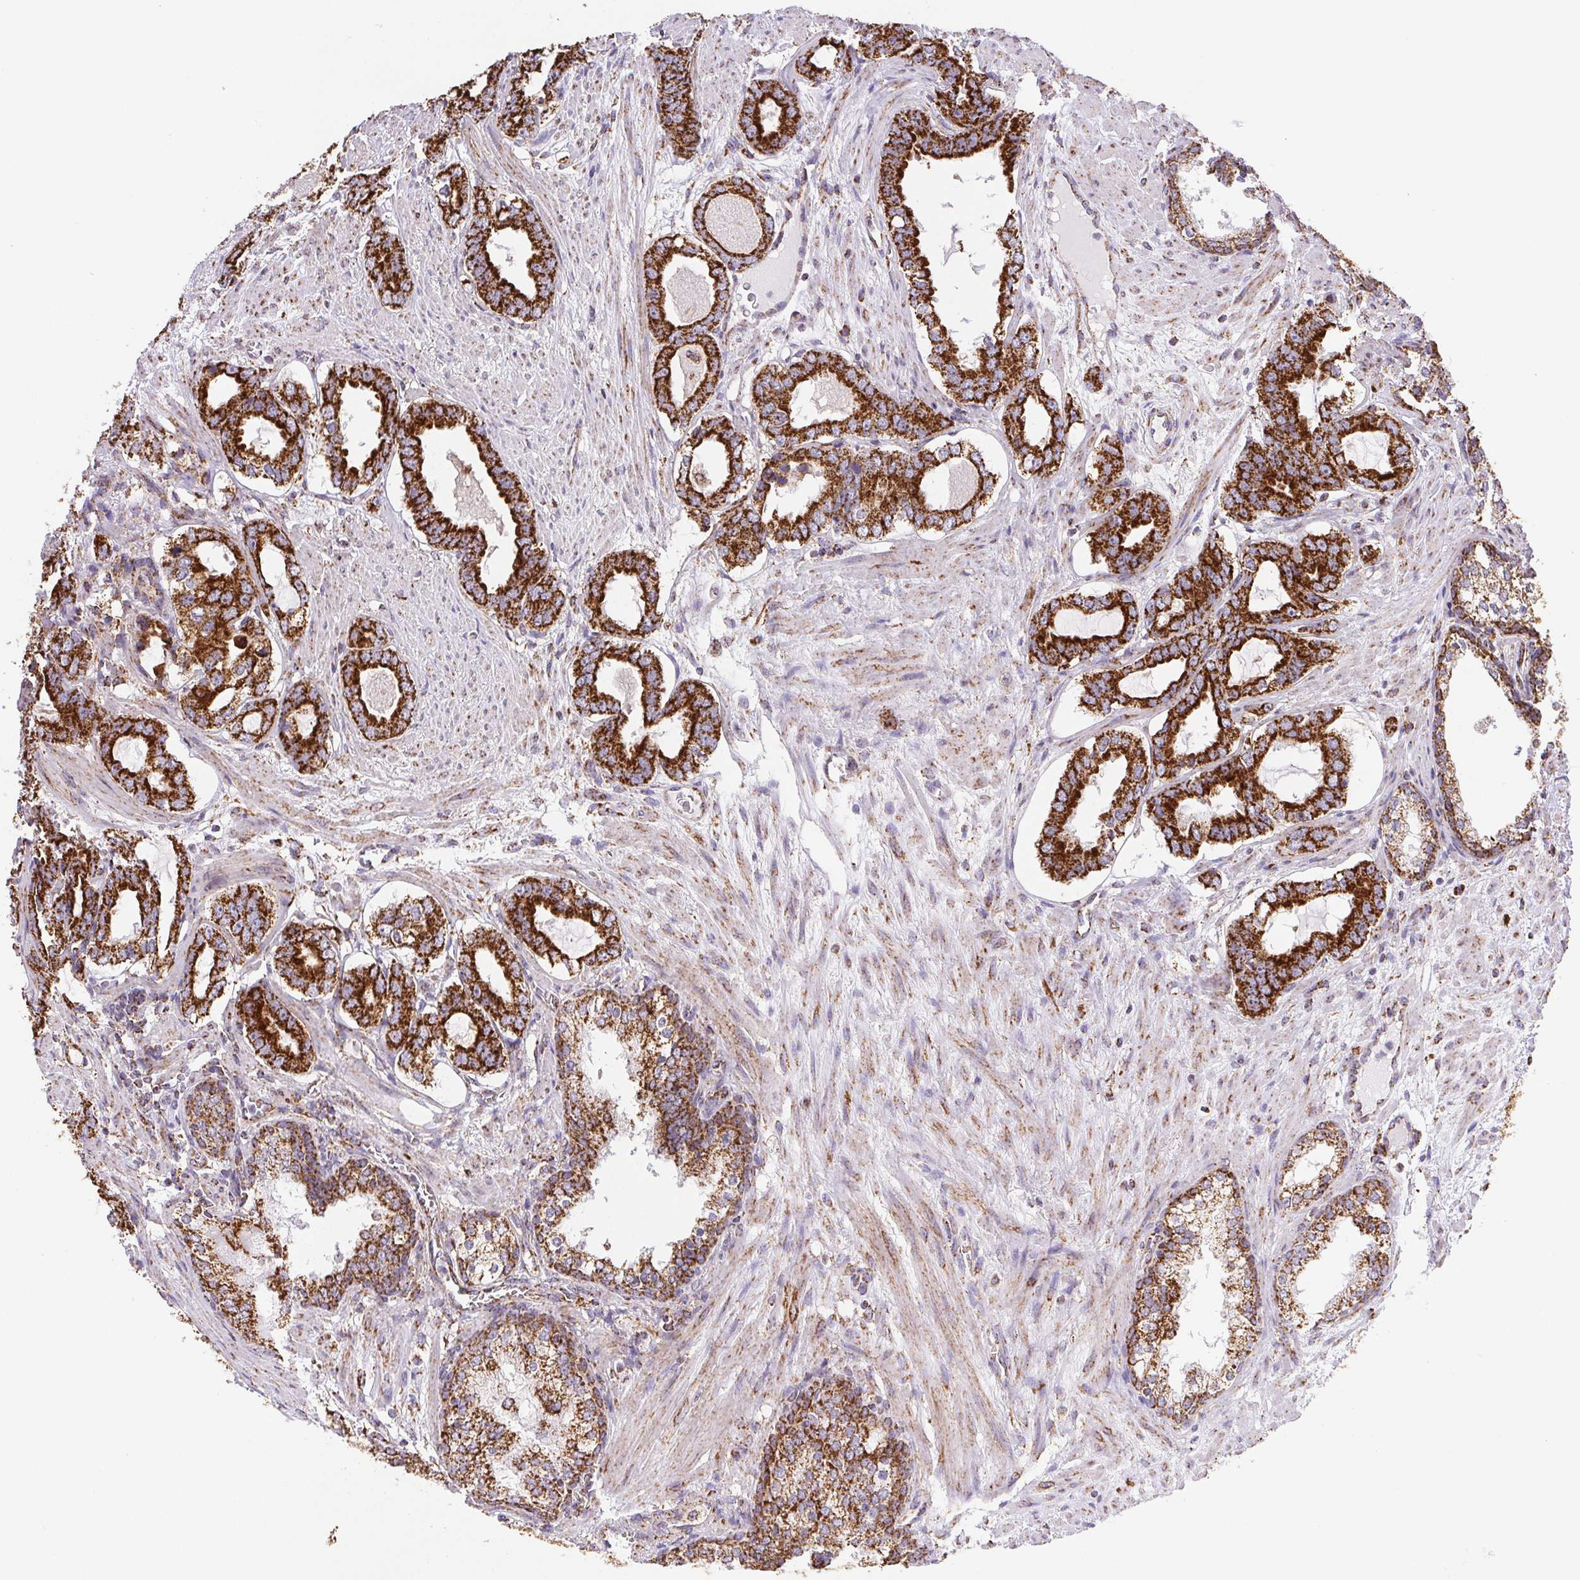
{"staining": {"intensity": "strong", "quantity": ">75%", "location": "cytoplasmic/membranous"}, "tissue": "prostate cancer", "cell_type": "Tumor cells", "image_type": "cancer", "snomed": [{"axis": "morphology", "description": "Adenocarcinoma, High grade"}, {"axis": "topography", "description": "Prostate"}], "caption": "Human prostate high-grade adenocarcinoma stained for a protein (brown) reveals strong cytoplasmic/membranous positive expression in about >75% of tumor cells.", "gene": "NIPSNAP2", "patient": {"sex": "male", "age": 75}}